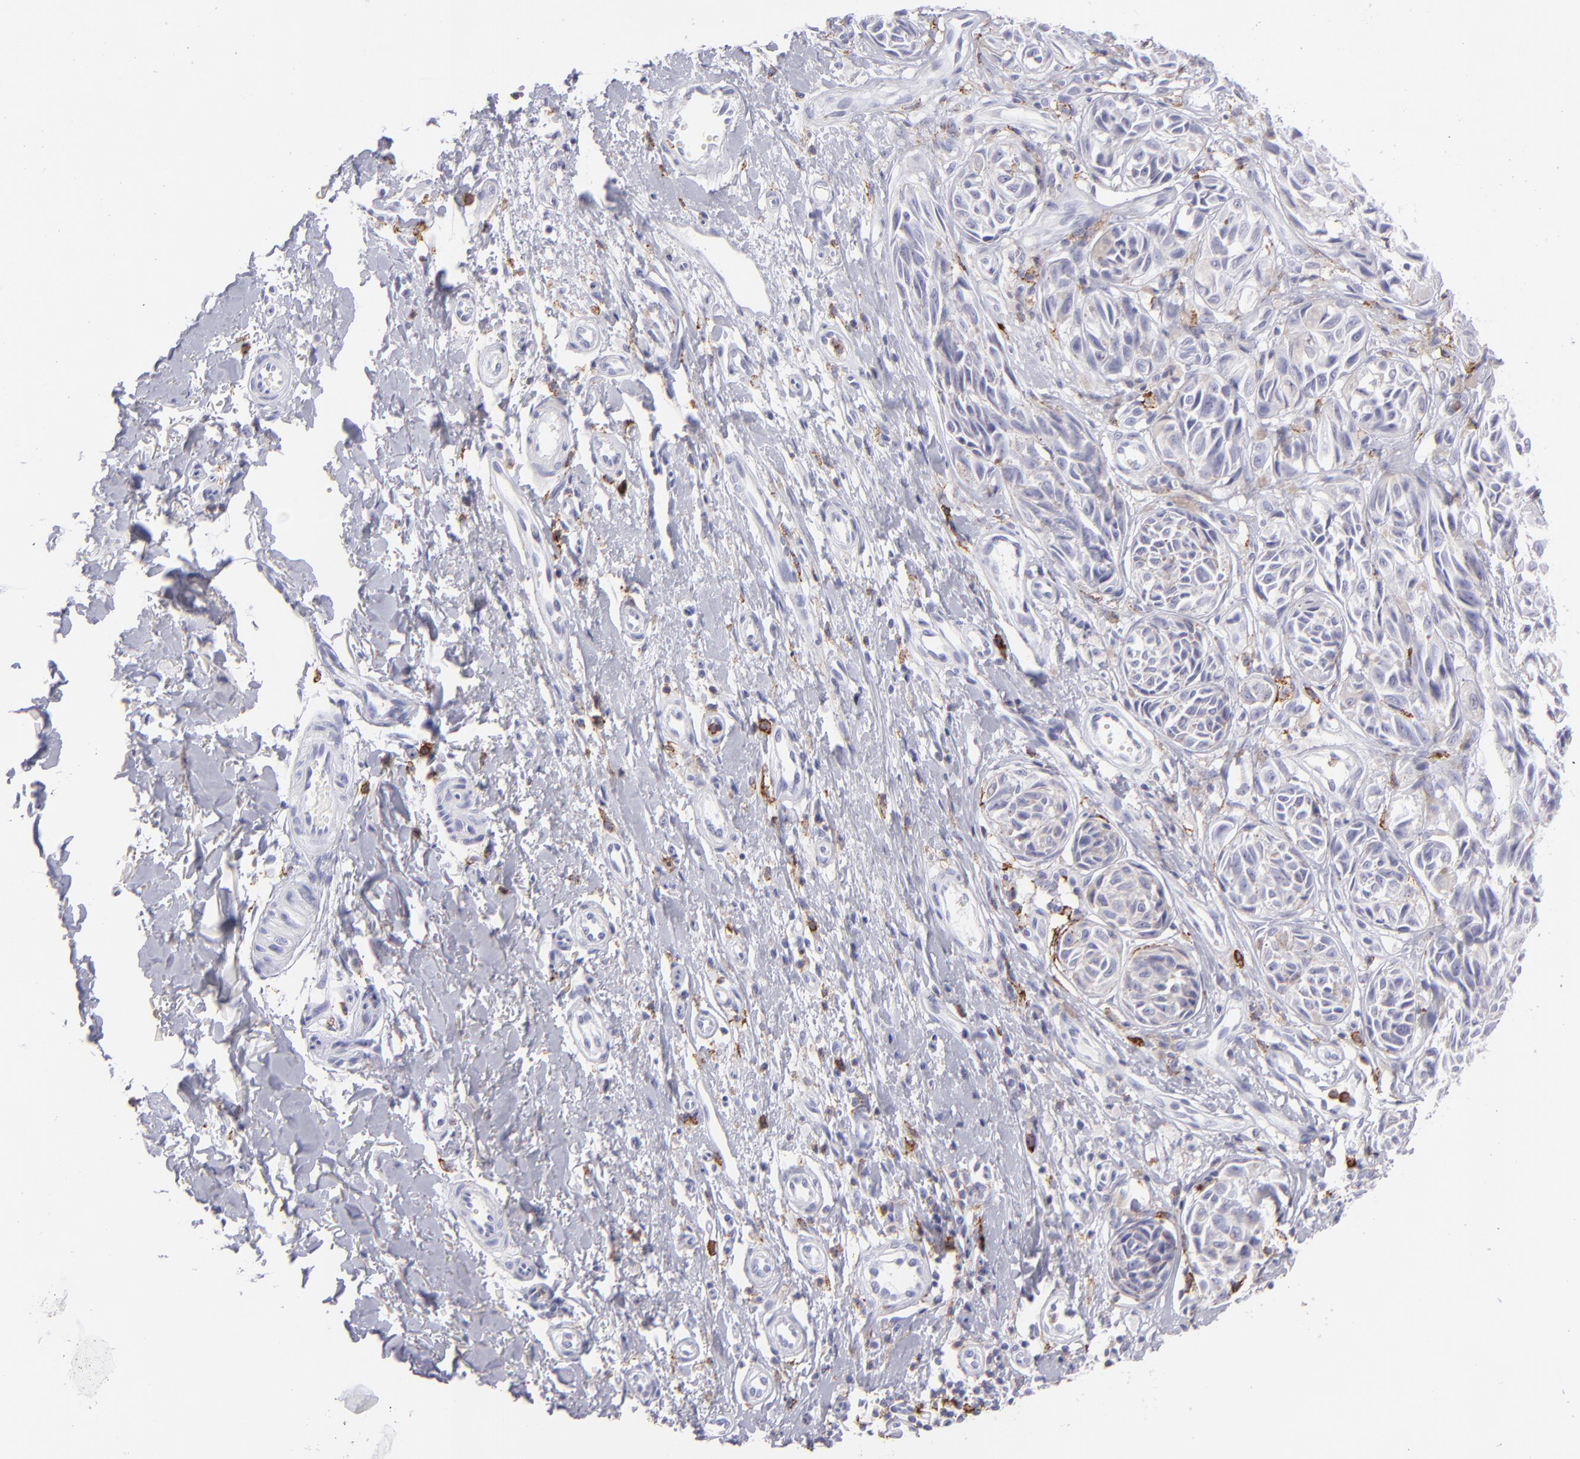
{"staining": {"intensity": "negative", "quantity": "none", "location": "none"}, "tissue": "melanoma", "cell_type": "Tumor cells", "image_type": "cancer", "snomed": [{"axis": "morphology", "description": "Malignant melanoma, NOS"}, {"axis": "topography", "description": "Skin"}], "caption": "This is an immunohistochemistry (IHC) photomicrograph of malignant melanoma. There is no staining in tumor cells.", "gene": "SELPLG", "patient": {"sex": "male", "age": 67}}